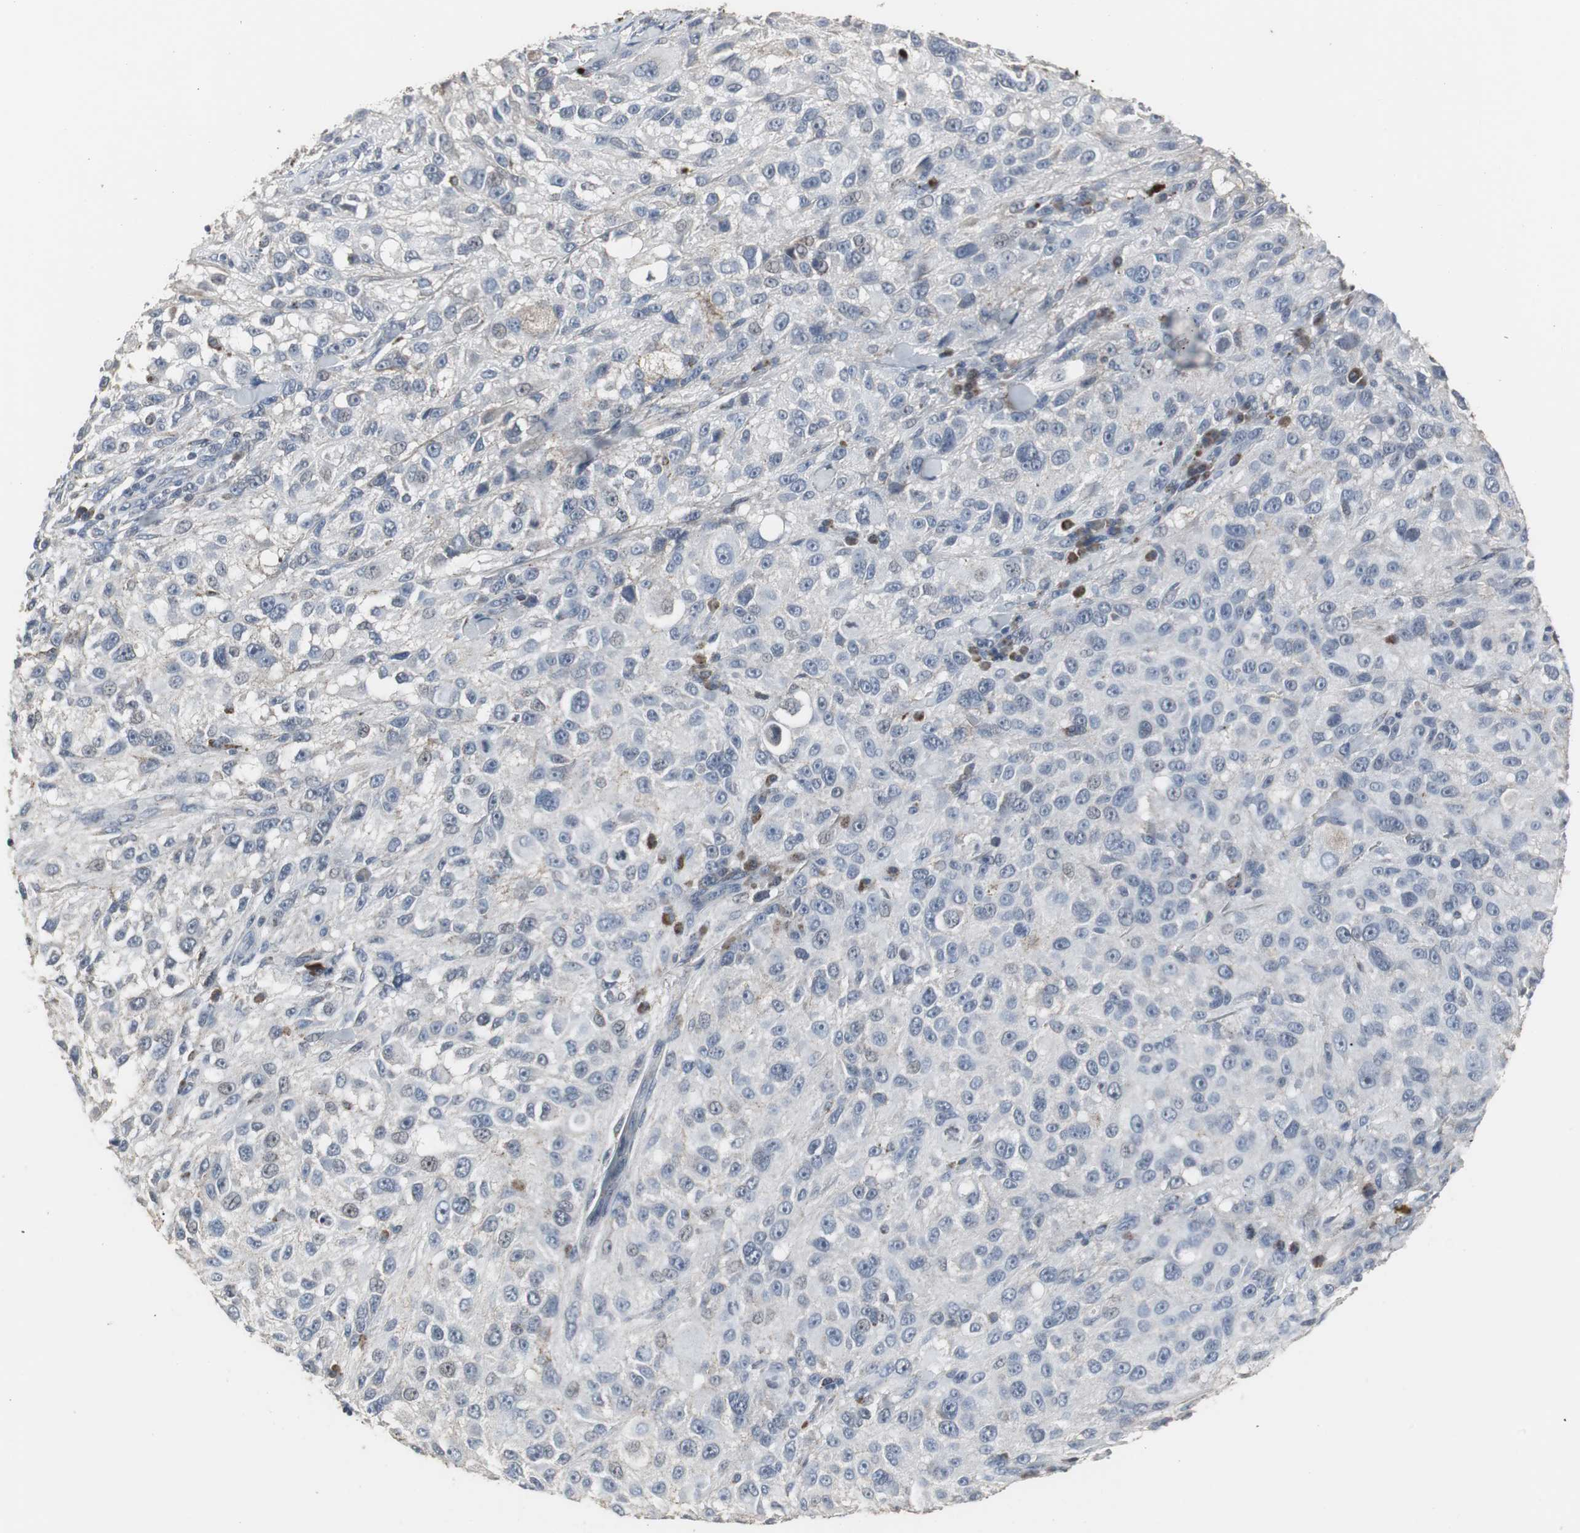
{"staining": {"intensity": "negative", "quantity": "none", "location": "none"}, "tissue": "melanoma", "cell_type": "Tumor cells", "image_type": "cancer", "snomed": [{"axis": "morphology", "description": "Necrosis, NOS"}, {"axis": "morphology", "description": "Malignant melanoma, NOS"}, {"axis": "topography", "description": "Skin"}], "caption": "Human melanoma stained for a protein using immunohistochemistry shows no staining in tumor cells.", "gene": "ACAA1", "patient": {"sex": "female", "age": 87}}